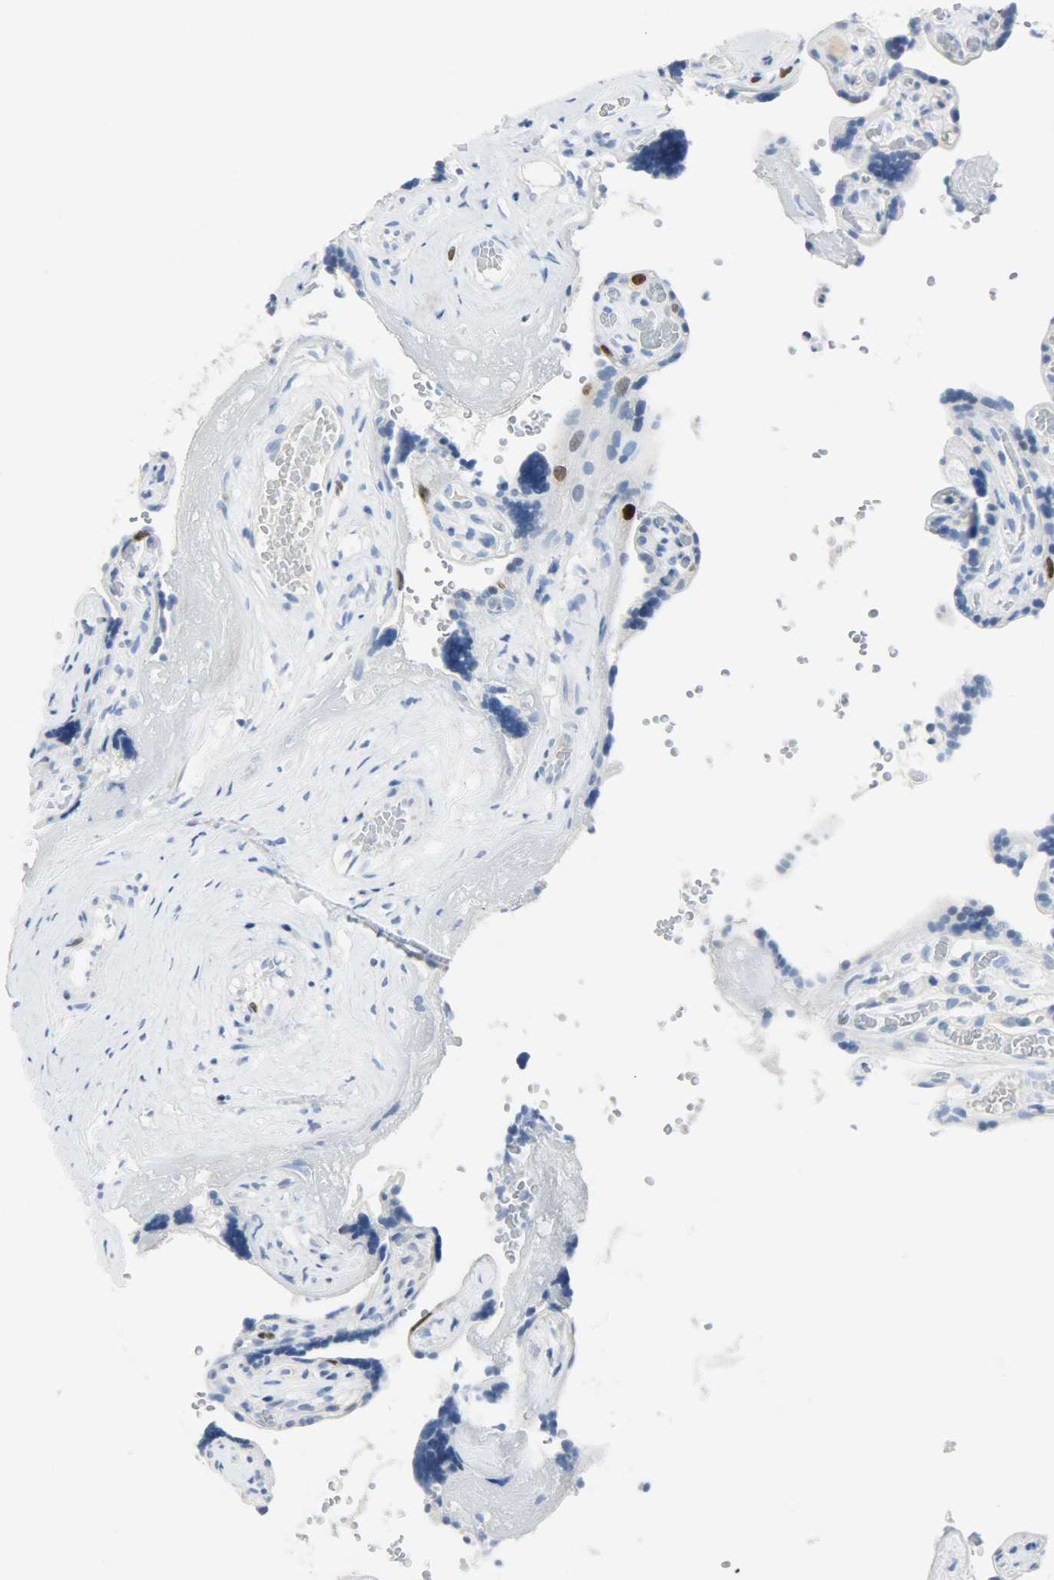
{"staining": {"intensity": "strong", "quantity": "<25%", "location": "nuclear"}, "tissue": "placenta", "cell_type": "Trophoblastic cells", "image_type": "normal", "snomed": [{"axis": "morphology", "description": "Normal tissue, NOS"}, {"axis": "topography", "description": "Placenta"}], "caption": "Strong nuclear staining is seen in approximately <25% of trophoblastic cells in benign placenta. (IHC, brightfield microscopy, high magnification).", "gene": "HELLS", "patient": {"sex": "female", "age": 30}}